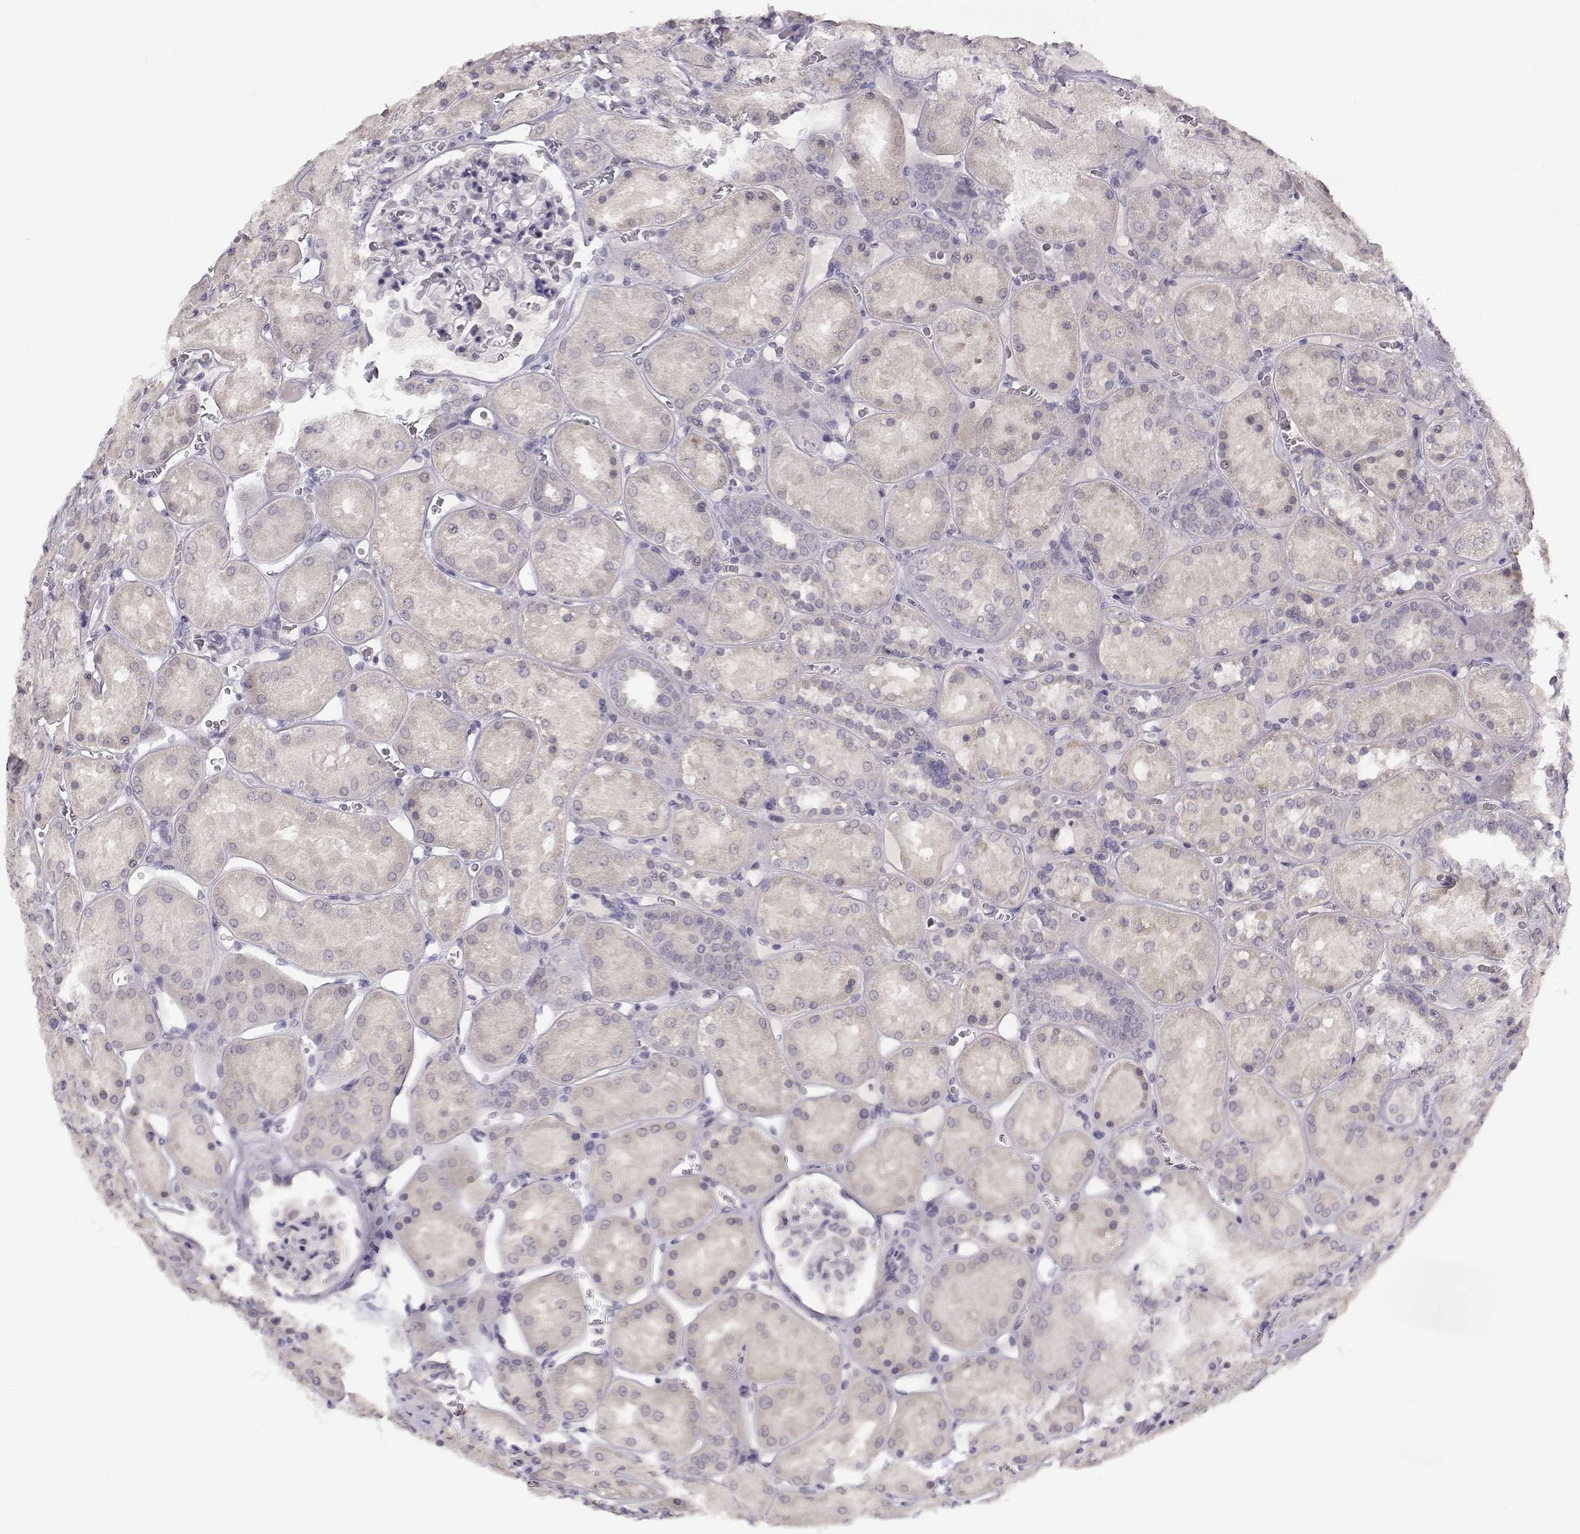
{"staining": {"intensity": "negative", "quantity": "none", "location": "none"}, "tissue": "kidney", "cell_type": "Cells in glomeruli", "image_type": "normal", "snomed": [{"axis": "morphology", "description": "Normal tissue, NOS"}, {"axis": "topography", "description": "Kidney"}], "caption": "IHC micrograph of normal human kidney stained for a protein (brown), which demonstrates no expression in cells in glomeruli.", "gene": "RHOXF2", "patient": {"sex": "male", "age": 73}}